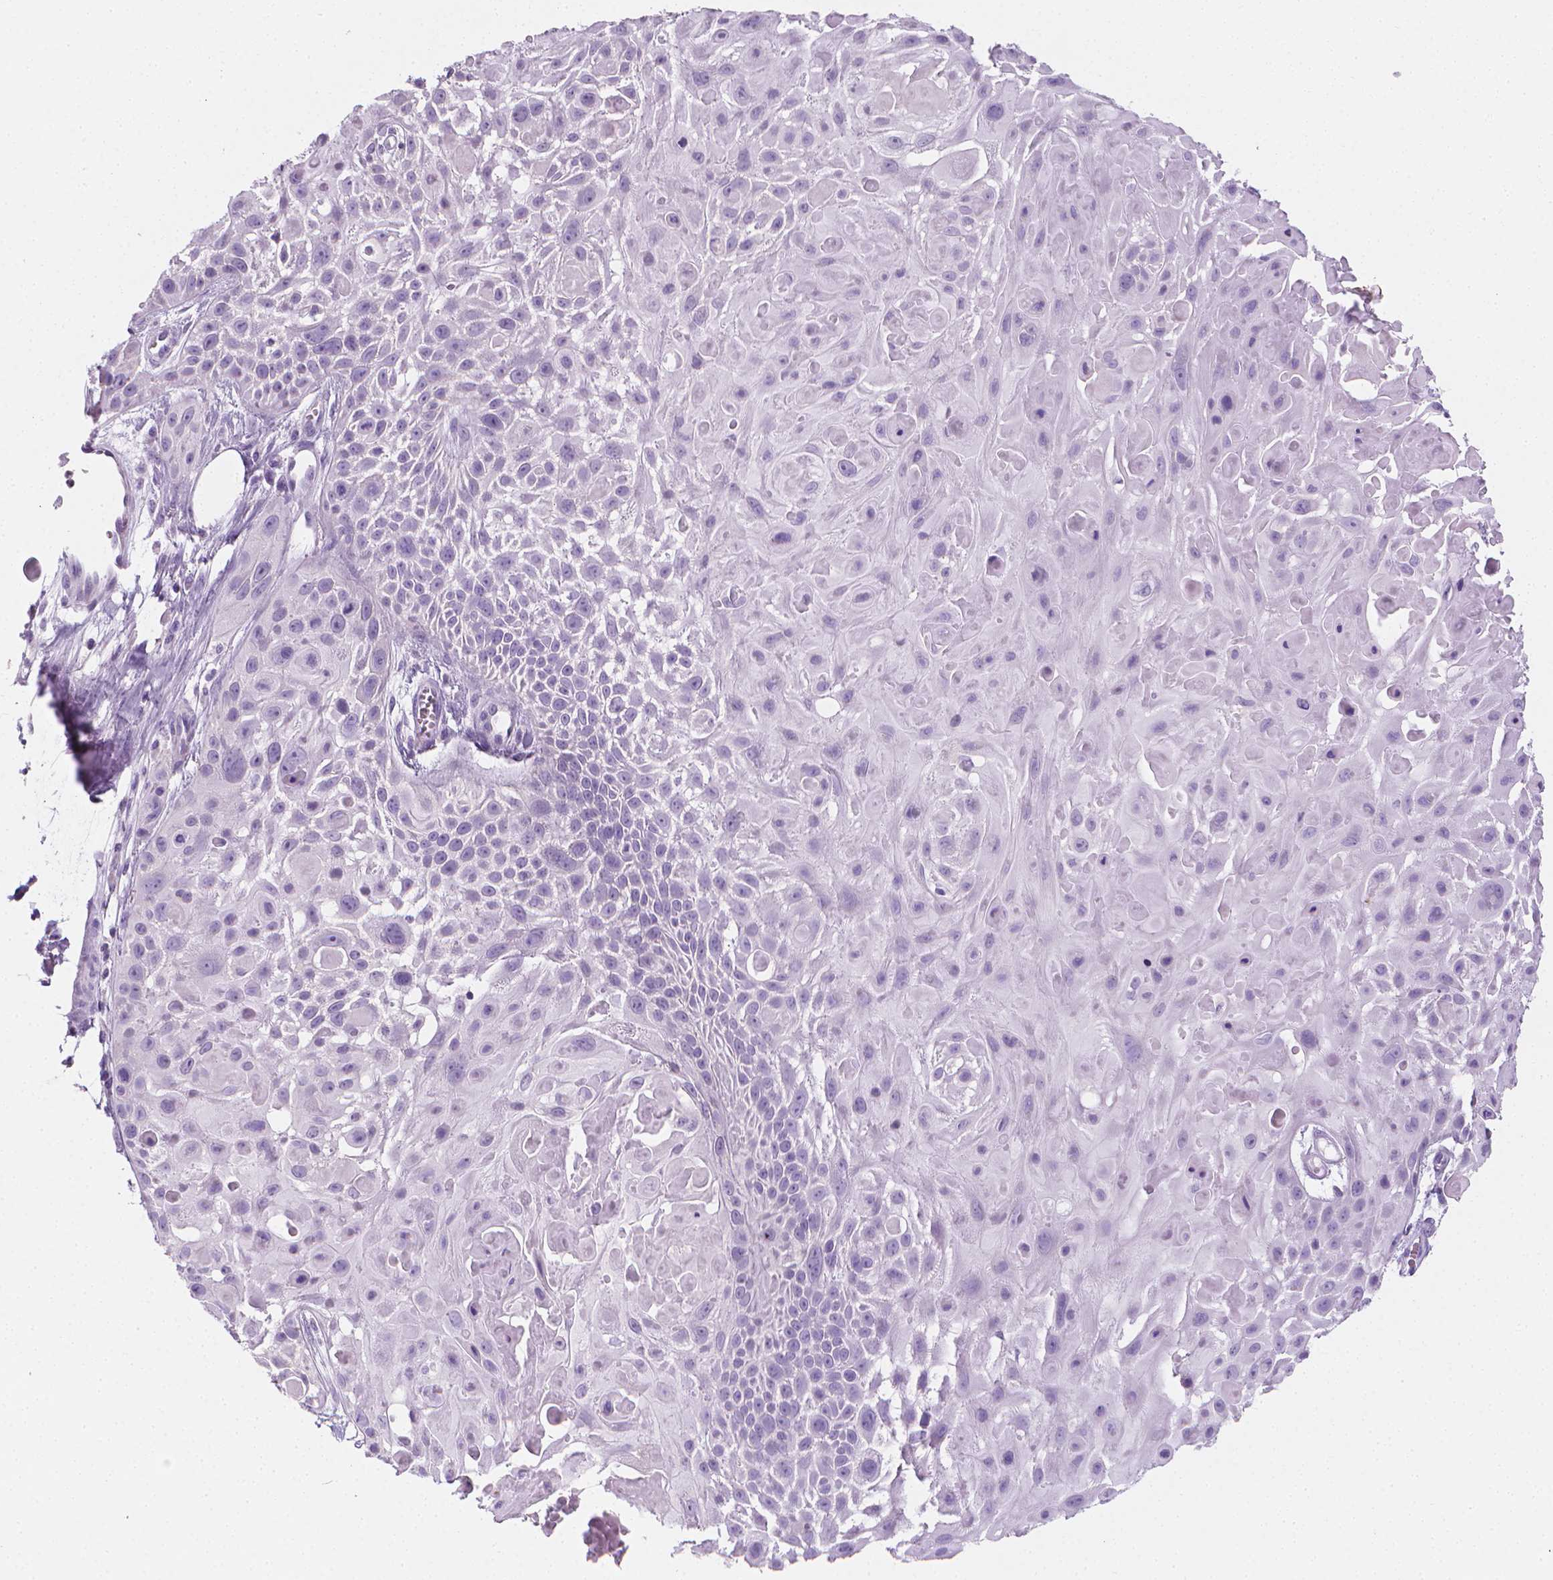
{"staining": {"intensity": "negative", "quantity": "none", "location": "none"}, "tissue": "skin cancer", "cell_type": "Tumor cells", "image_type": "cancer", "snomed": [{"axis": "morphology", "description": "Squamous cell carcinoma, NOS"}, {"axis": "topography", "description": "Skin"}, {"axis": "topography", "description": "Anal"}], "caption": "A high-resolution image shows immunohistochemistry staining of skin squamous cell carcinoma, which exhibits no significant expression in tumor cells.", "gene": "DCAF8L1", "patient": {"sex": "female", "age": 75}}